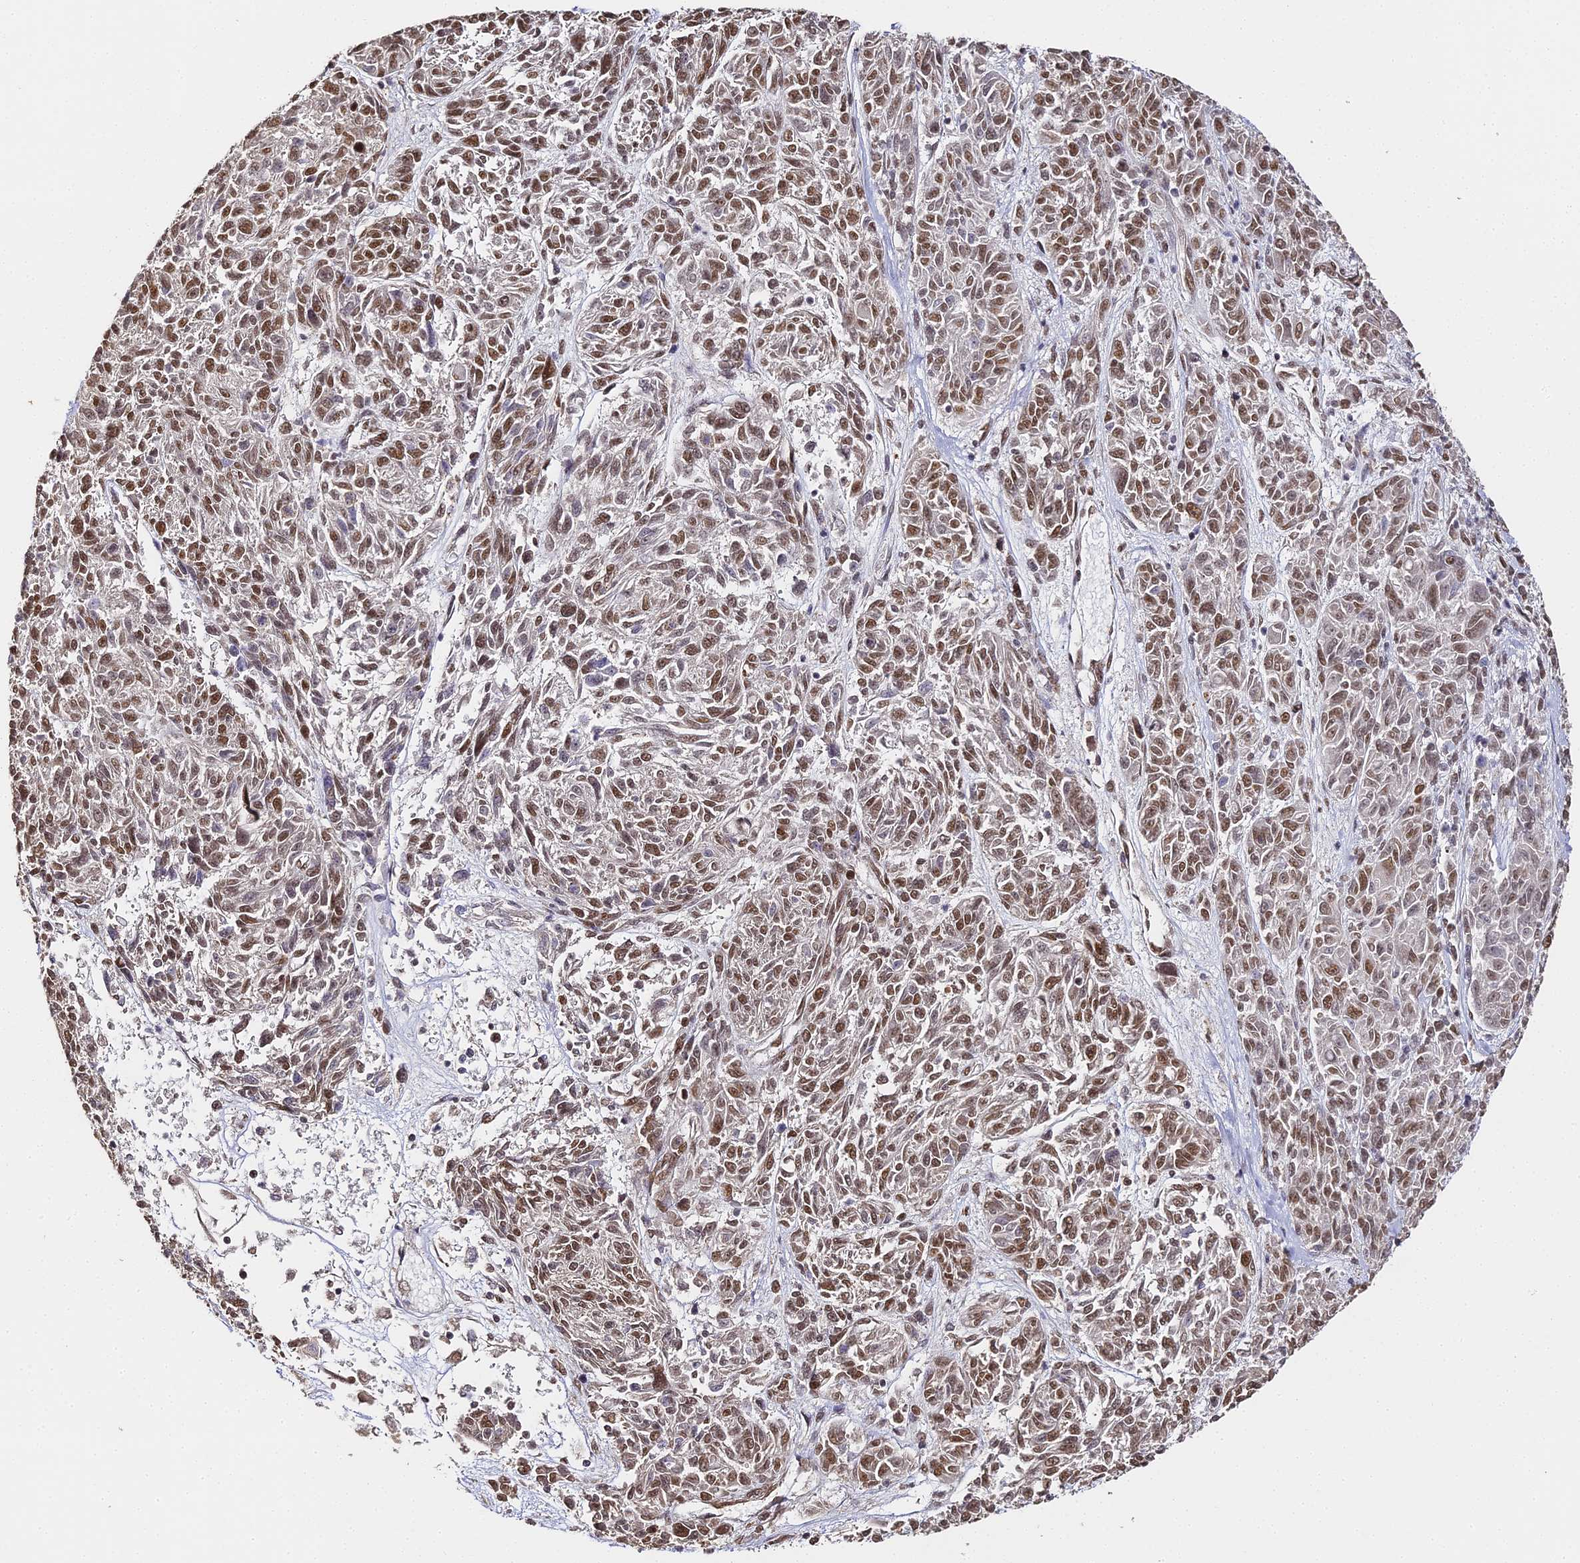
{"staining": {"intensity": "moderate", "quantity": ">75%", "location": "nuclear"}, "tissue": "melanoma", "cell_type": "Tumor cells", "image_type": "cancer", "snomed": [{"axis": "morphology", "description": "Malignant melanoma, NOS"}, {"axis": "topography", "description": "Skin"}], "caption": "IHC of melanoma shows medium levels of moderate nuclear staining in approximately >75% of tumor cells.", "gene": "HNRNPA1", "patient": {"sex": "male", "age": 53}}